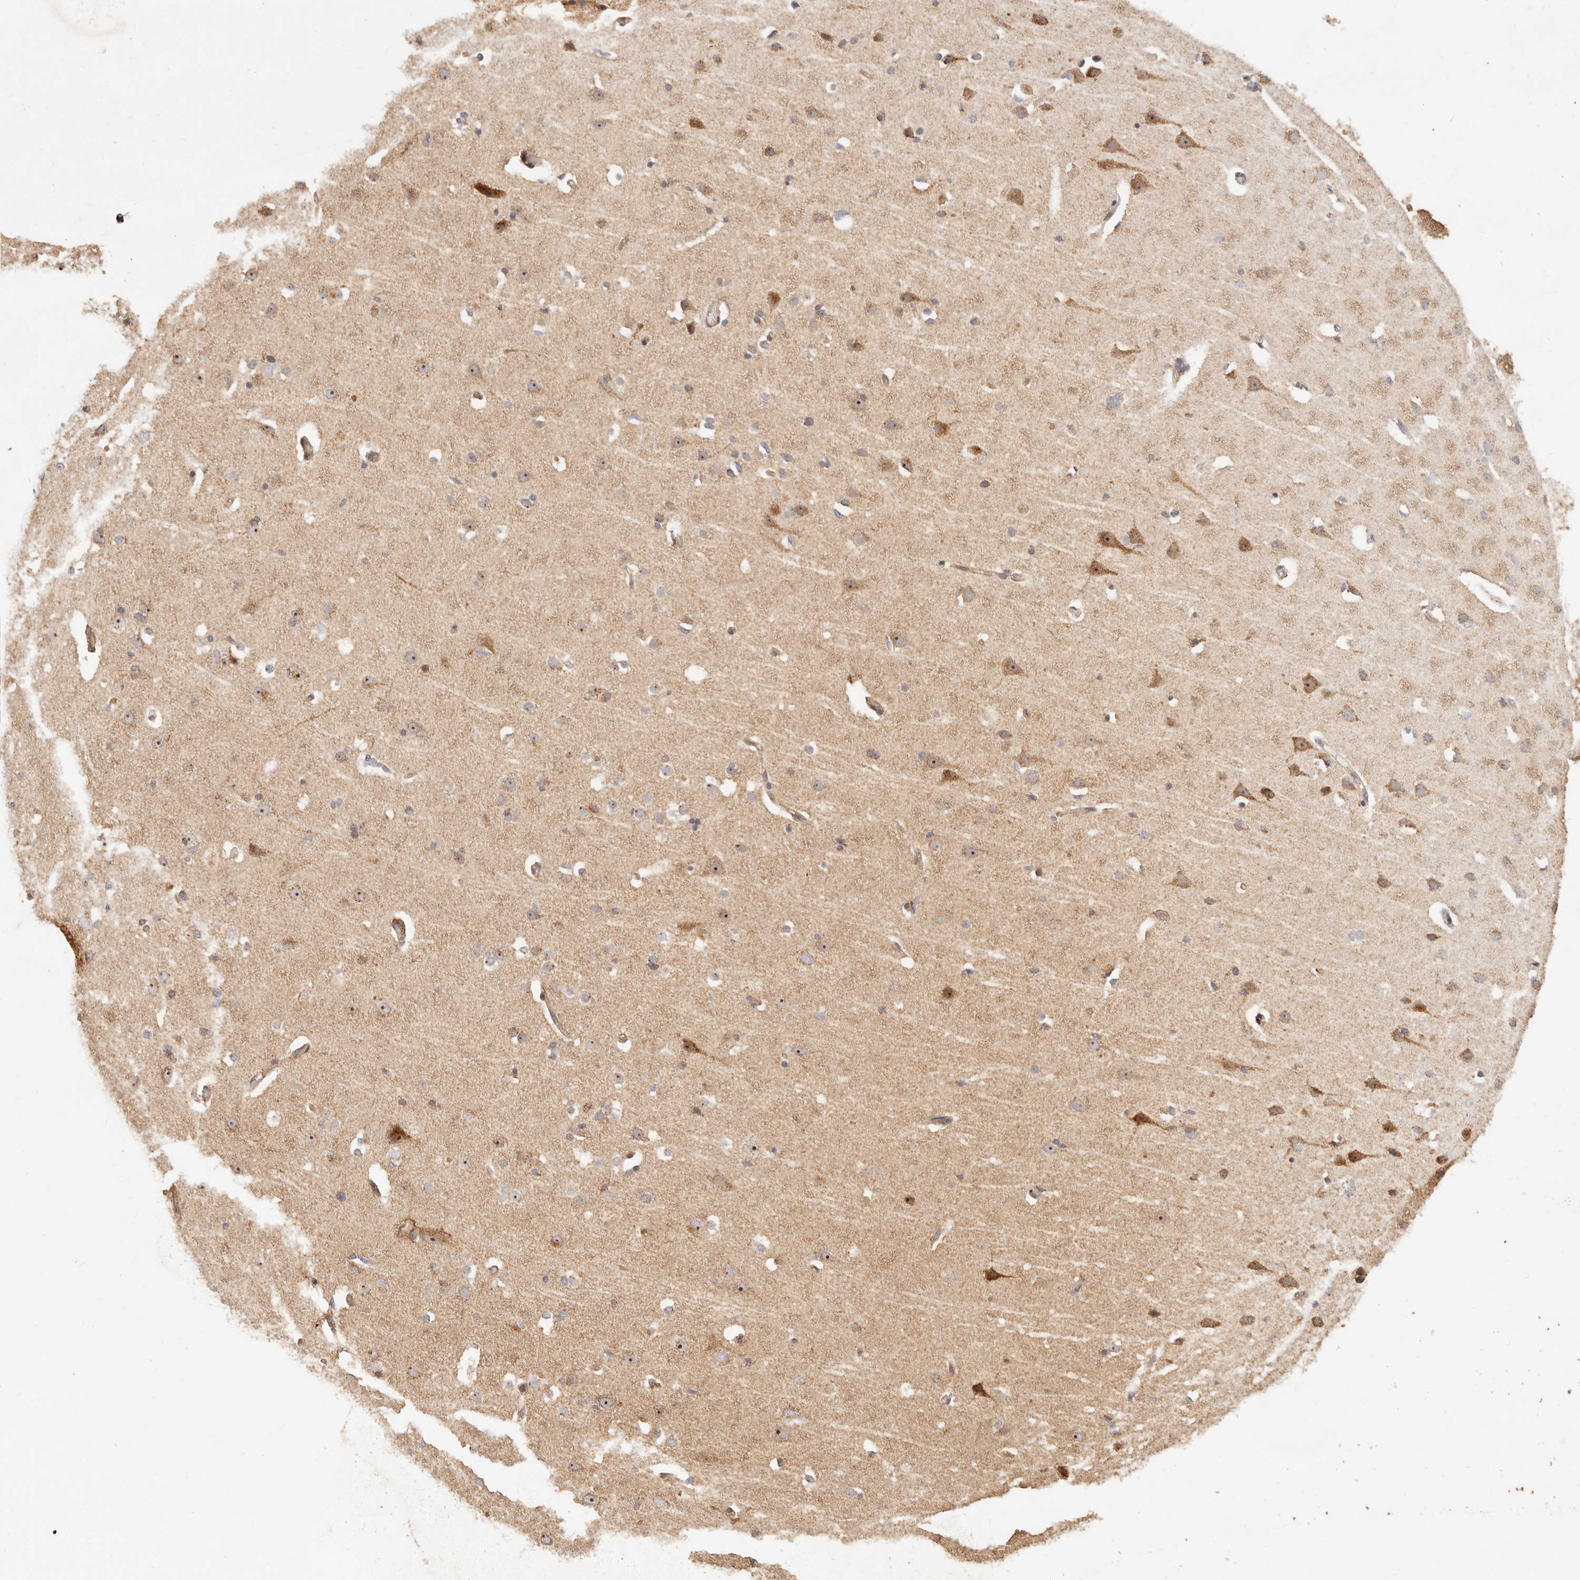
{"staining": {"intensity": "negative", "quantity": "none", "location": "none"}, "tissue": "cerebral cortex", "cell_type": "Endothelial cells", "image_type": "normal", "snomed": [{"axis": "morphology", "description": "Normal tissue, NOS"}, {"axis": "topography", "description": "Cerebral cortex"}], "caption": "Human cerebral cortex stained for a protein using IHC displays no expression in endothelial cells.", "gene": "PTPN22", "patient": {"sex": "male", "age": 34}}